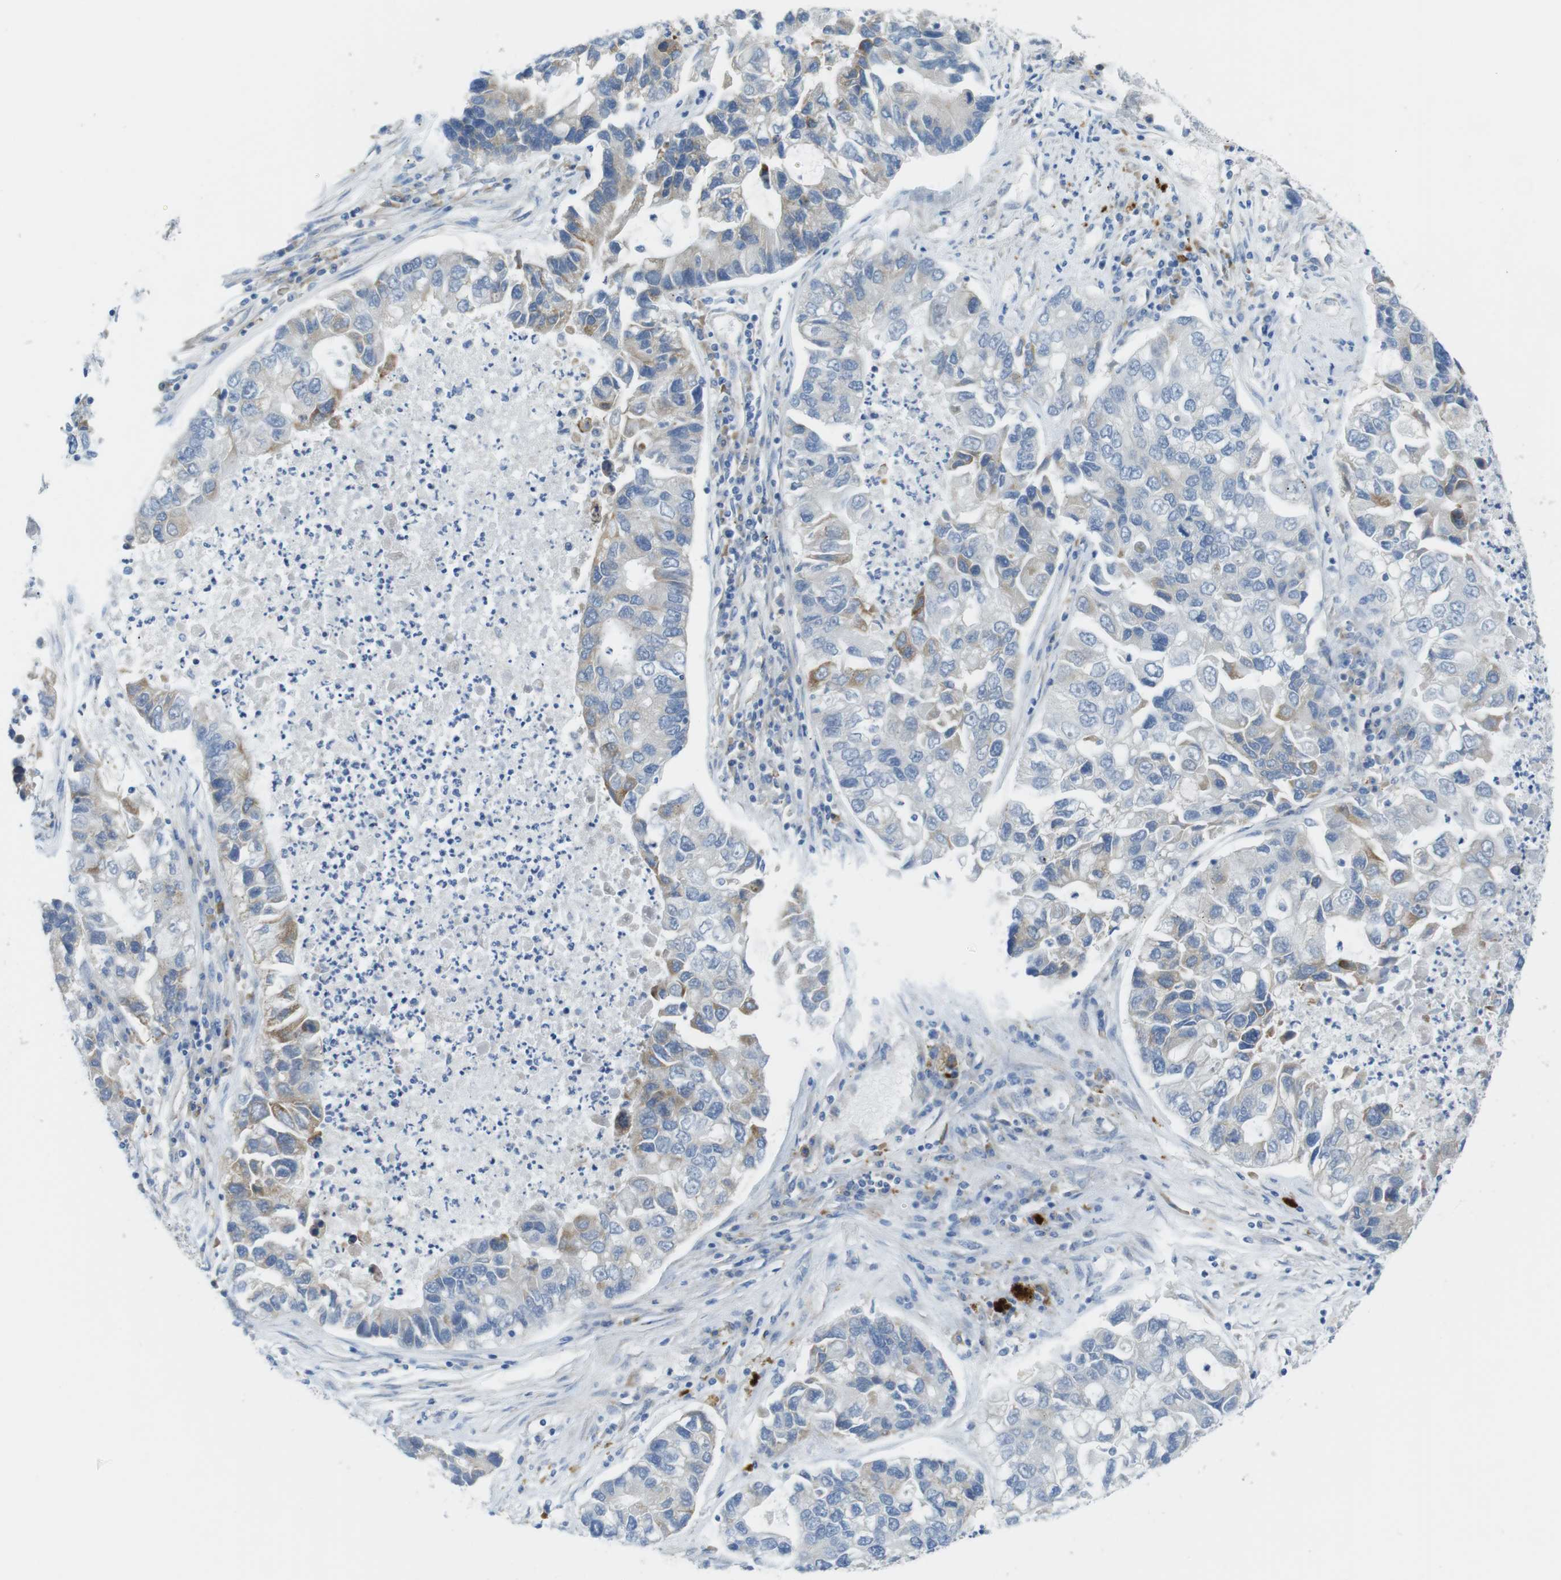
{"staining": {"intensity": "moderate", "quantity": "<25%", "location": "cytoplasmic/membranous"}, "tissue": "lung cancer", "cell_type": "Tumor cells", "image_type": "cancer", "snomed": [{"axis": "morphology", "description": "Adenocarcinoma, NOS"}, {"axis": "topography", "description": "Lung"}], "caption": "Brown immunohistochemical staining in human lung adenocarcinoma reveals moderate cytoplasmic/membranous expression in about <25% of tumor cells. Immunohistochemistry (ihc) stains the protein of interest in brown and the nuclei are stained blue.", "gene": "TMEM234", "patient": {"sex": "female", "age": 51}}